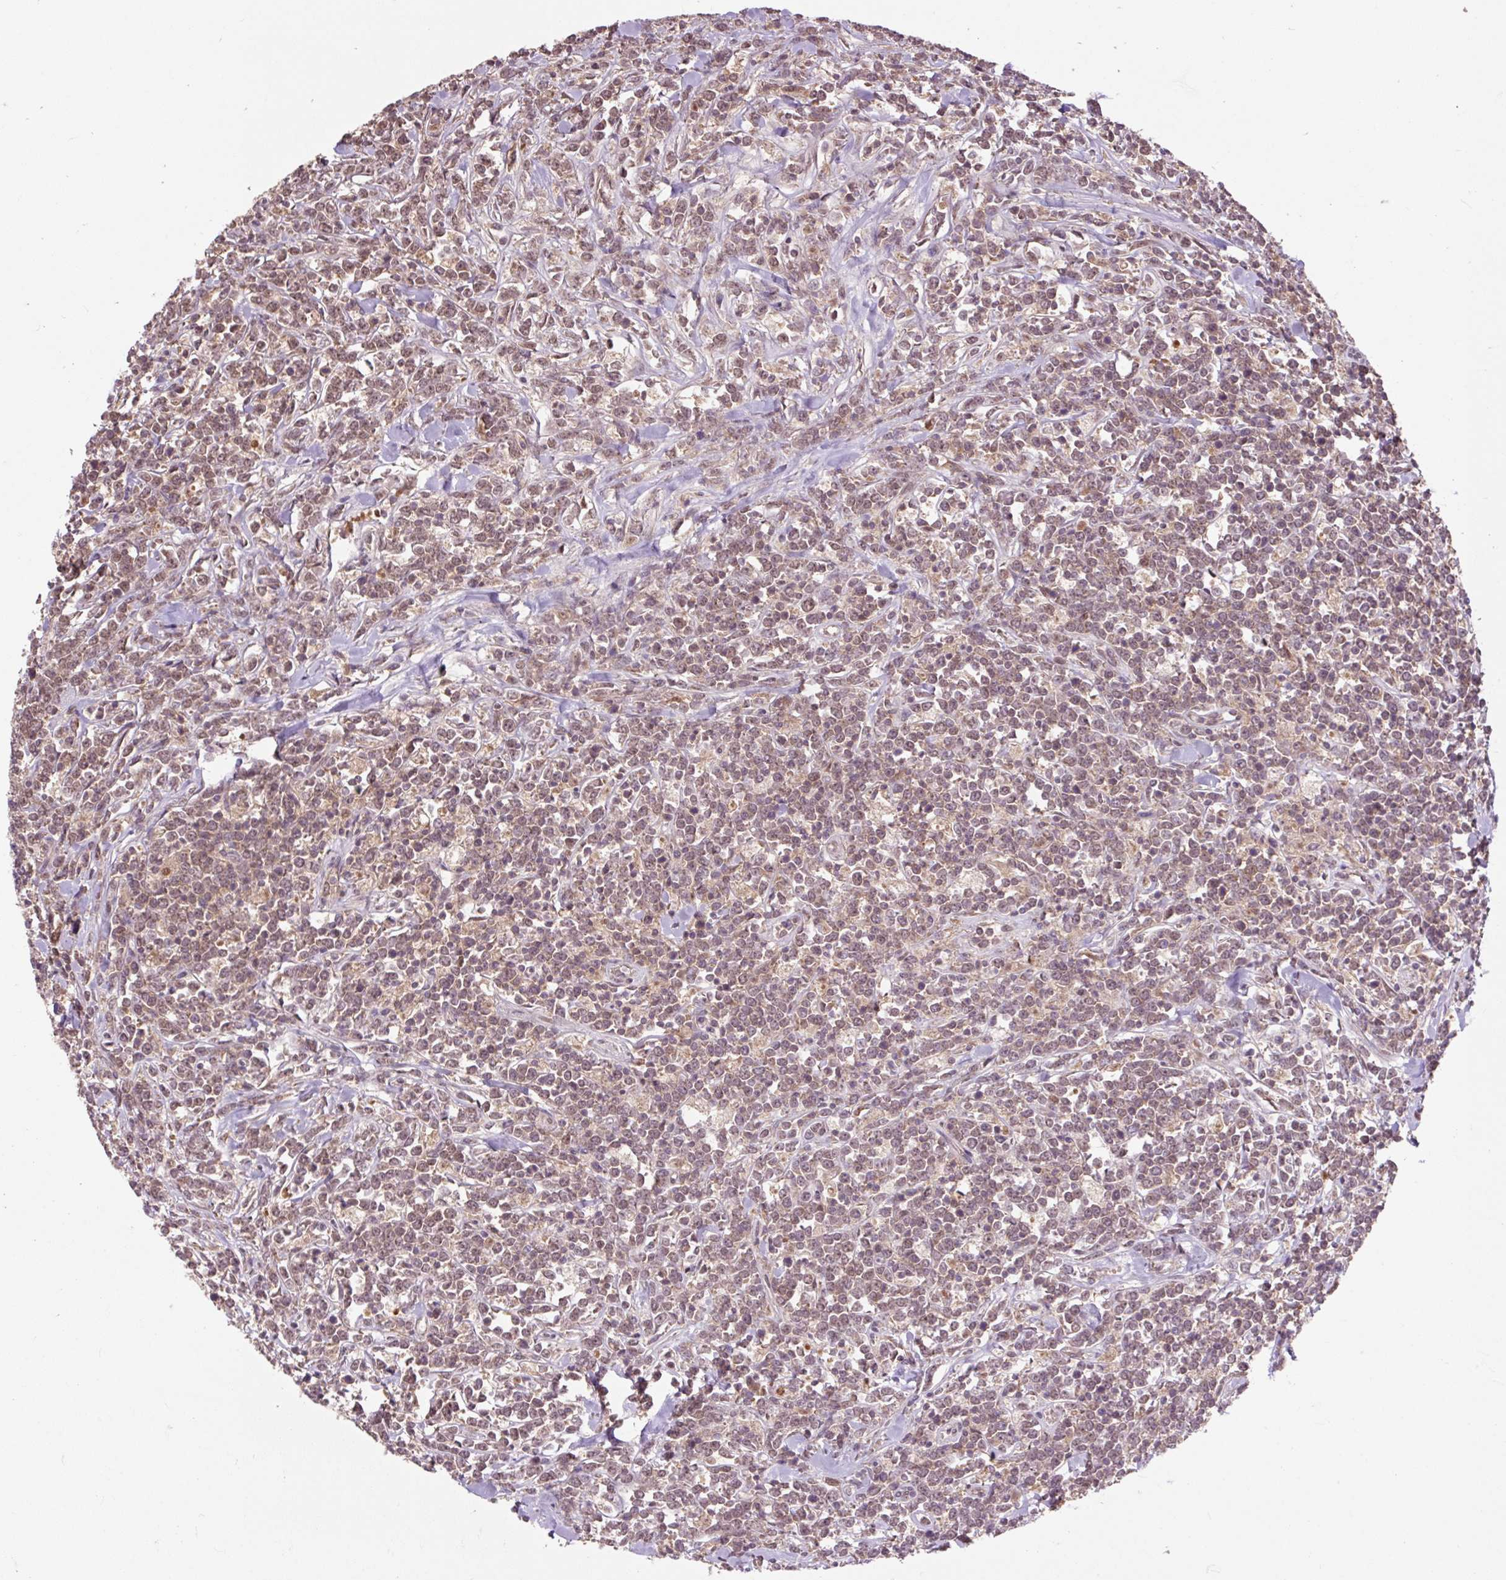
{"staining": {"intensity": "weak", "quantity": "25%-75%", "location": "cytoplasmic/membranous"}, "tissue": "lymphoma", "cell_type": "Tumor cells", "image_type": "cancer", "snomed": [{"axis": "morphology", "description": "Malignant lymphoma, non-Hodgkin's type, High grade"}, {"axis": "topography", "description": "Small intestine"}, {"axis": "topography", "description": "Colon"}], "caption": "A high-resolution photomicrograph shows IHC staining of high-grade malignant lymphoma, non-Hodgkin's type, which shows weak cytoplasmic/membranous positivity in approximately 25%-75% of tumor cells.", "gene": "MMS19", "patient": {"sex": "male", "age": 8}}